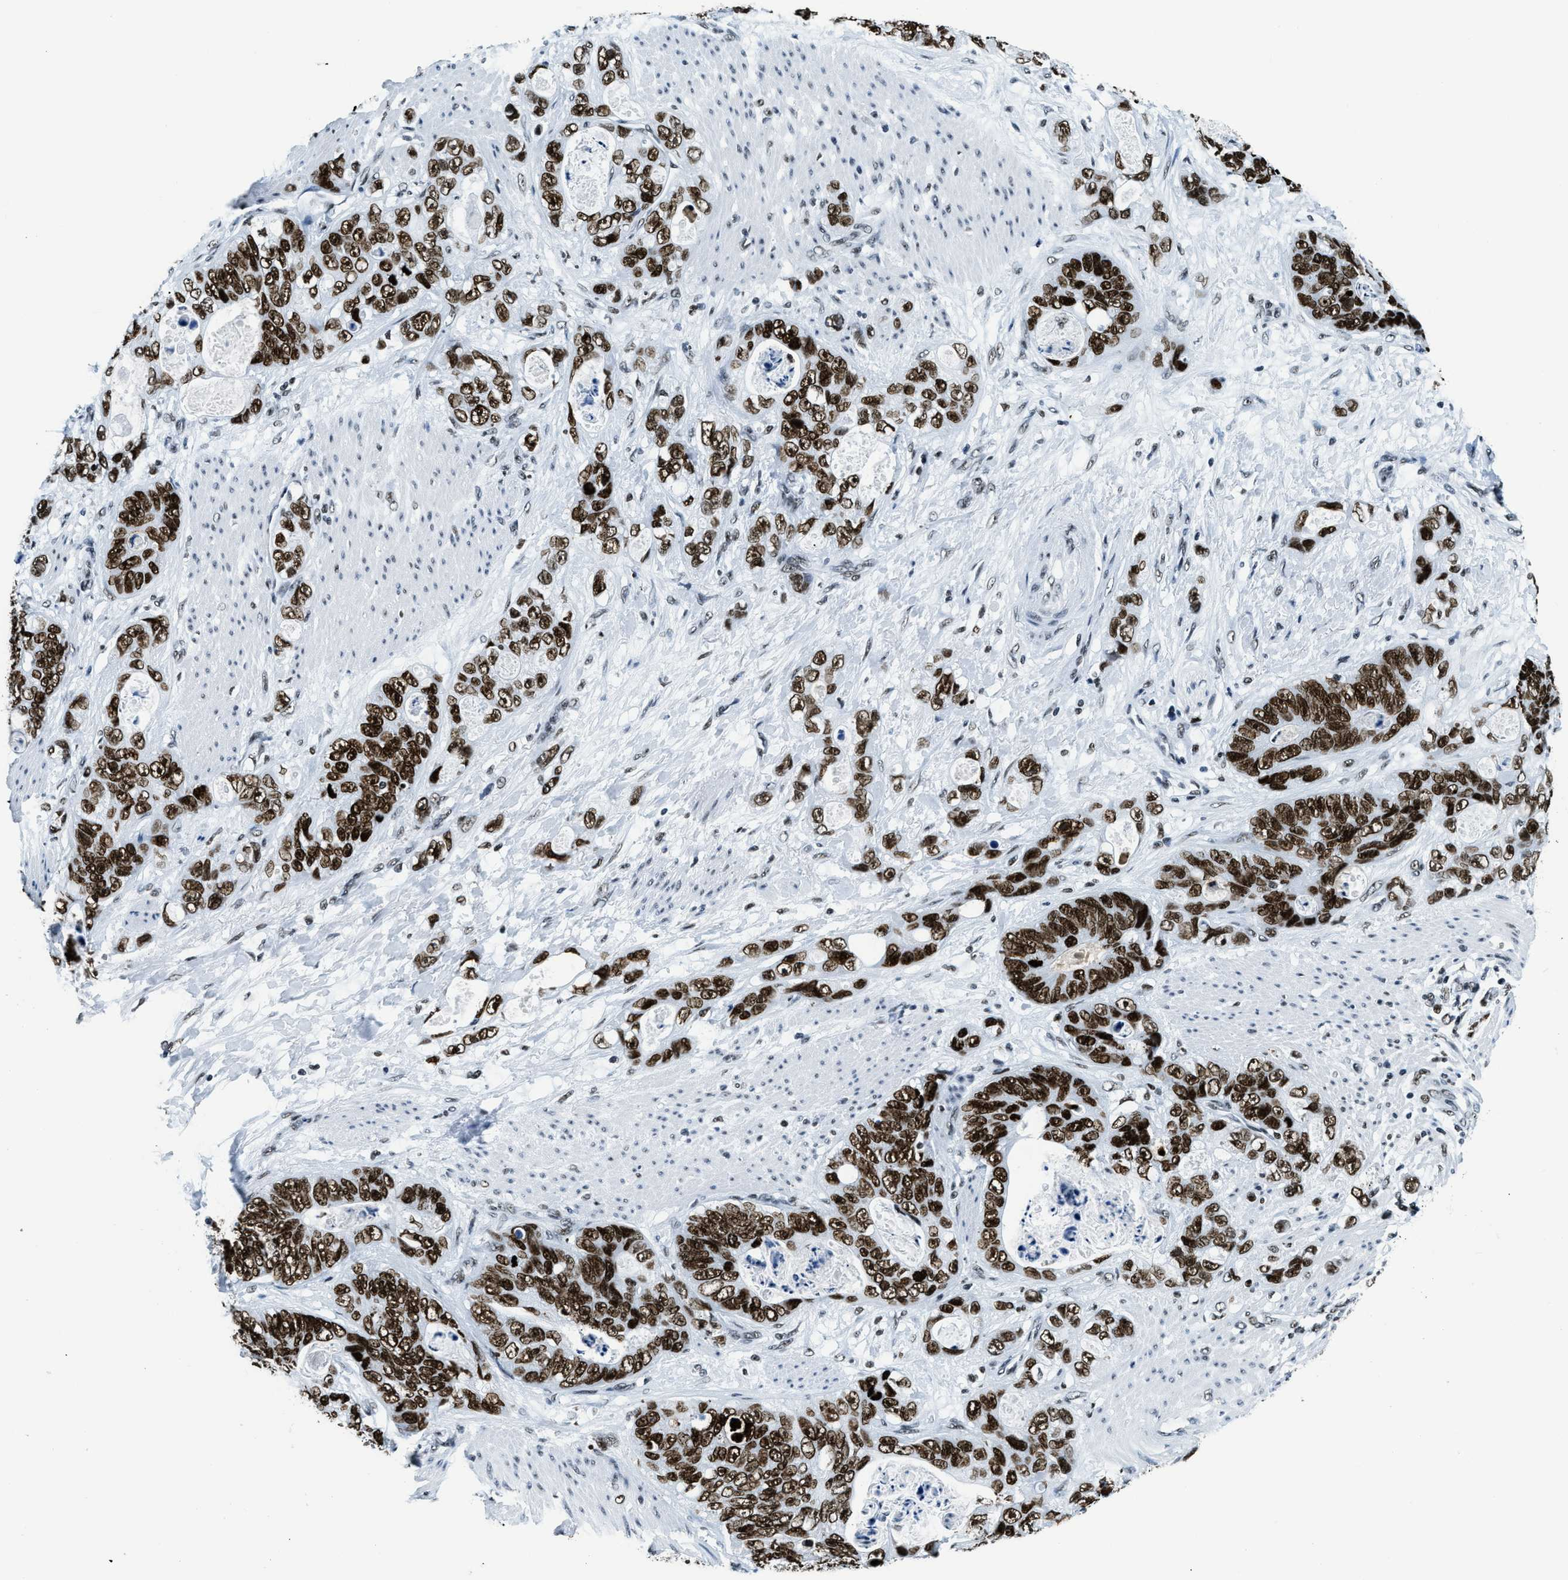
{"staining": {"intensity": "strong", "quantity": ">75%", "location": "nuclear"}, "tissue": "stomach cancer", "cell_type": "Tumor cells", "image_type": "cancer", "snomed": [{"axis": "morphology", "description": "Normal tissue, NOS"}, {"axis": "morphology", "description": "Adenocarcinoma, NOS"}, {"axis": "topography", "description": "Stomach"}], "caption": "Human stomach cancer stained for a protein (brown) shows strong nuclear positive expression in about >75% of tumor cells.", "gene": "TOP1", "patient": {"sex": "female", "age": 89}}